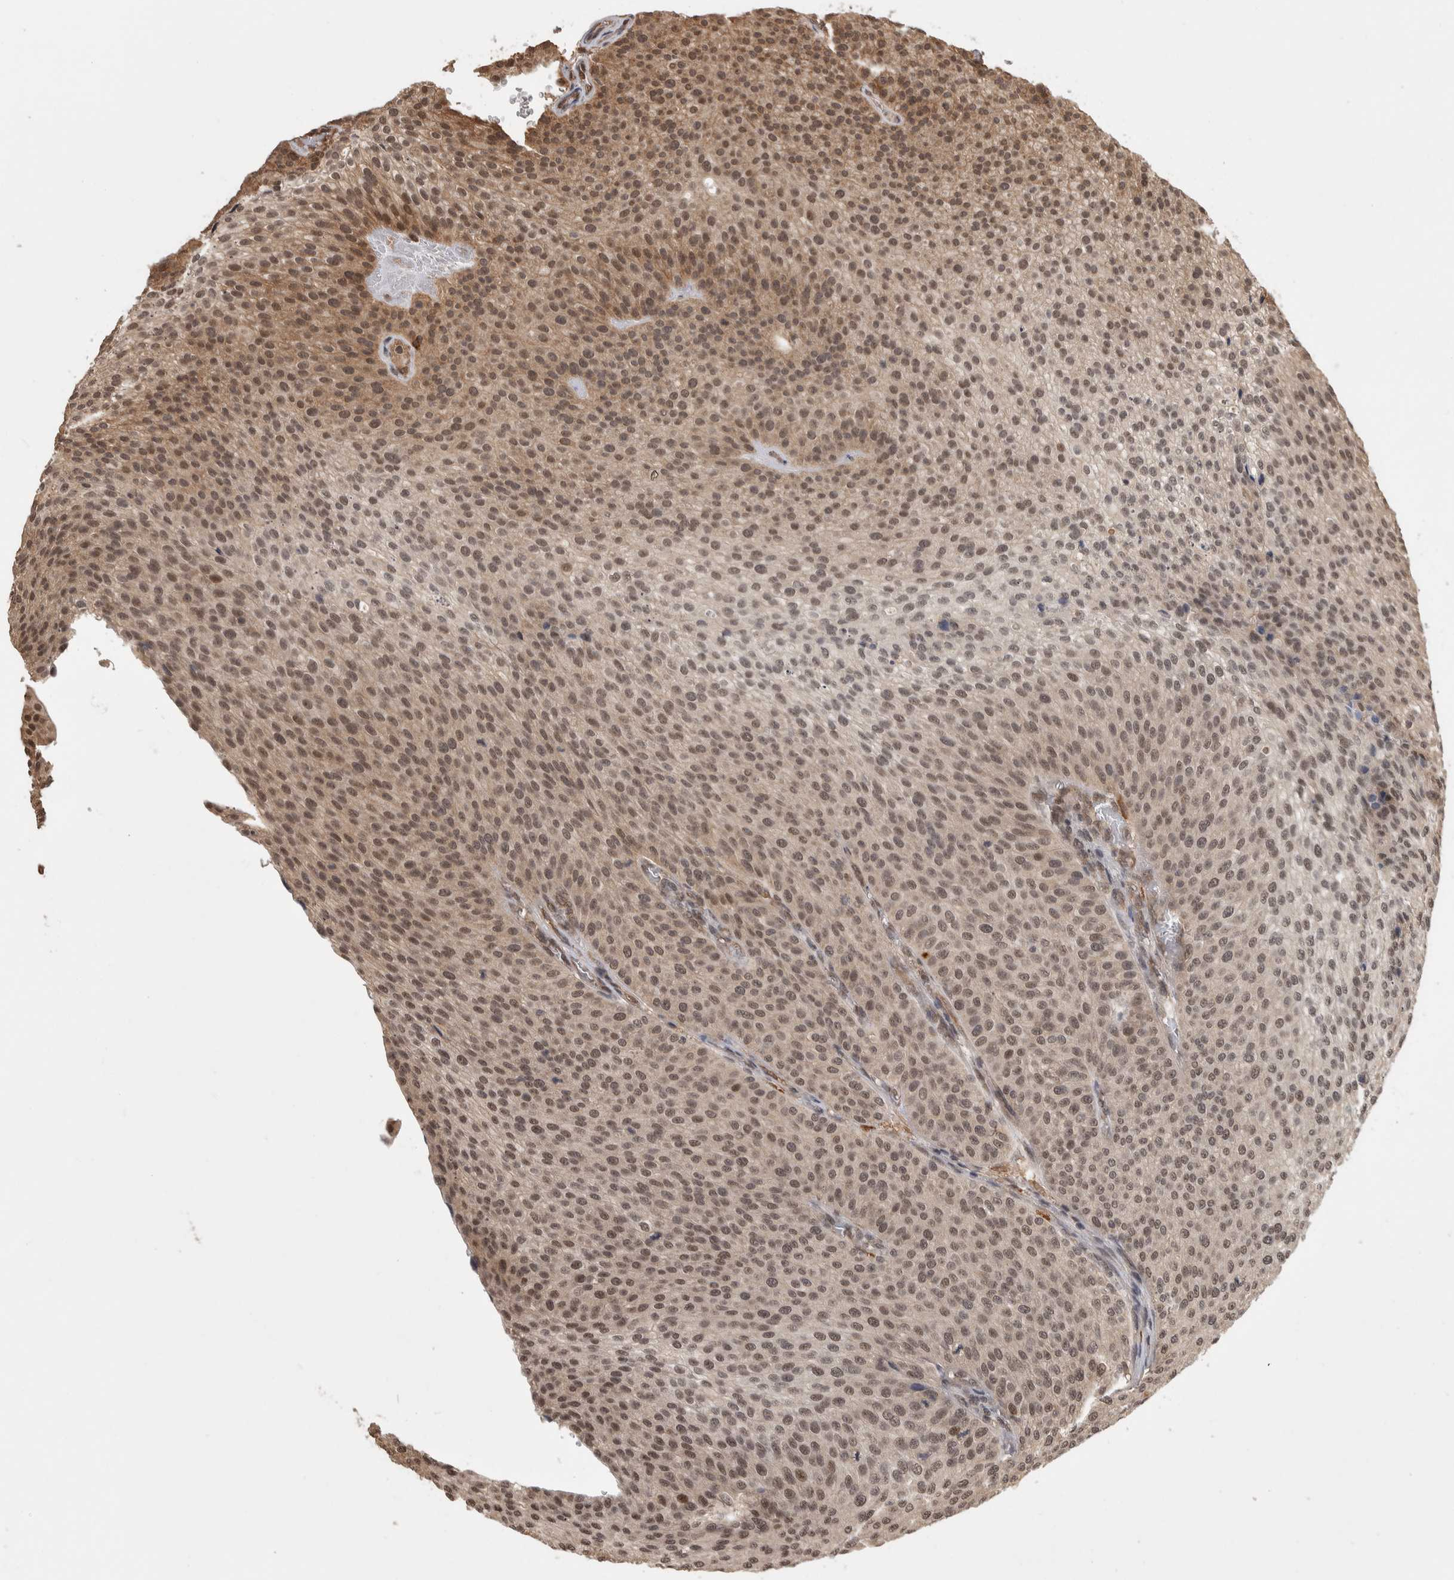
{"staining": {"intensity": "moderate", "quantity": ">75%", "location": "cytoplasmic/membranous,nuclear"}, "tissue": "urothelial cancer", "cell_type": "Tumor cells", "image_type": "cancer", "snomed": [{"axis": "morphology", "description": "Urothelial carcinoma, Low grade"}, {"axis": "topography", "description": "Smooth muscle"}, {"axis": "topography", "description": "Urinary bladder"}], "caption": "High-magnification brightfield microscopy of low-grade urothelial carcinoma stained with DAB (3,3'-diaminobenzidine) (brown) and counterstained with hematoxylin (blue). tumor cells exhibit moderate cytoplasmic/membranous and nuclear staining is present in about>75% of cells.", "gene": "ZNF592", "patient": {"sex": "male", "age": 60}}